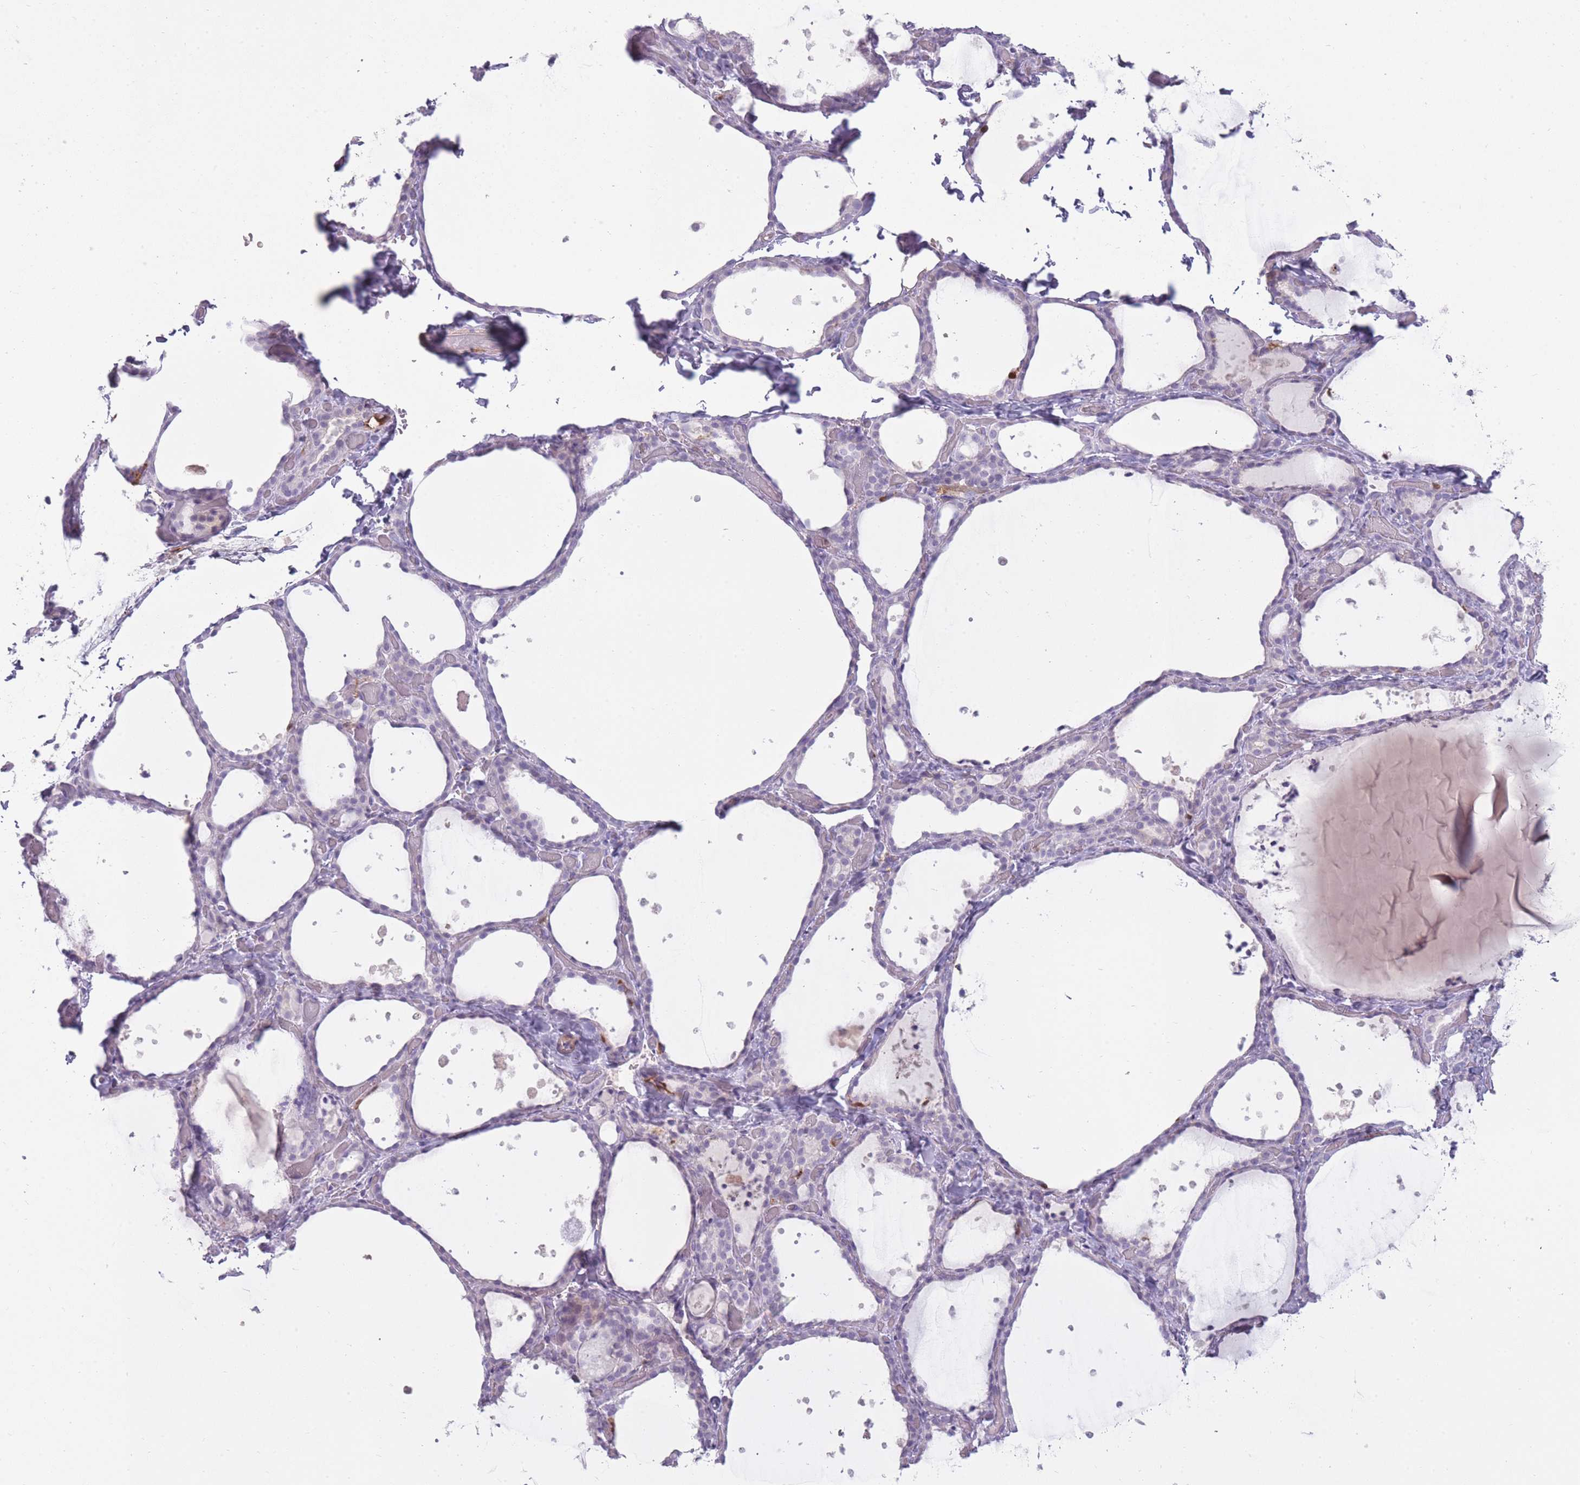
{"staining": {"intensity": "negative", "quantity": "none", "location": "none"}, "tissue": "thyroid gland", "cell_type": "Glandular cells", "image_type": "normal", "snomed": [{"axis": "morphology", "description": "Normal tissue, NOS"}, {"axis": "topography", "description": "Thyroid gland"}], "caption": "This is a photomicrograph of IHC staining of benign thyroid gland, which shows no expression in glandular cells.", "gene": "LGALS9B", "patient": {"sex": "female", "age": 44}}